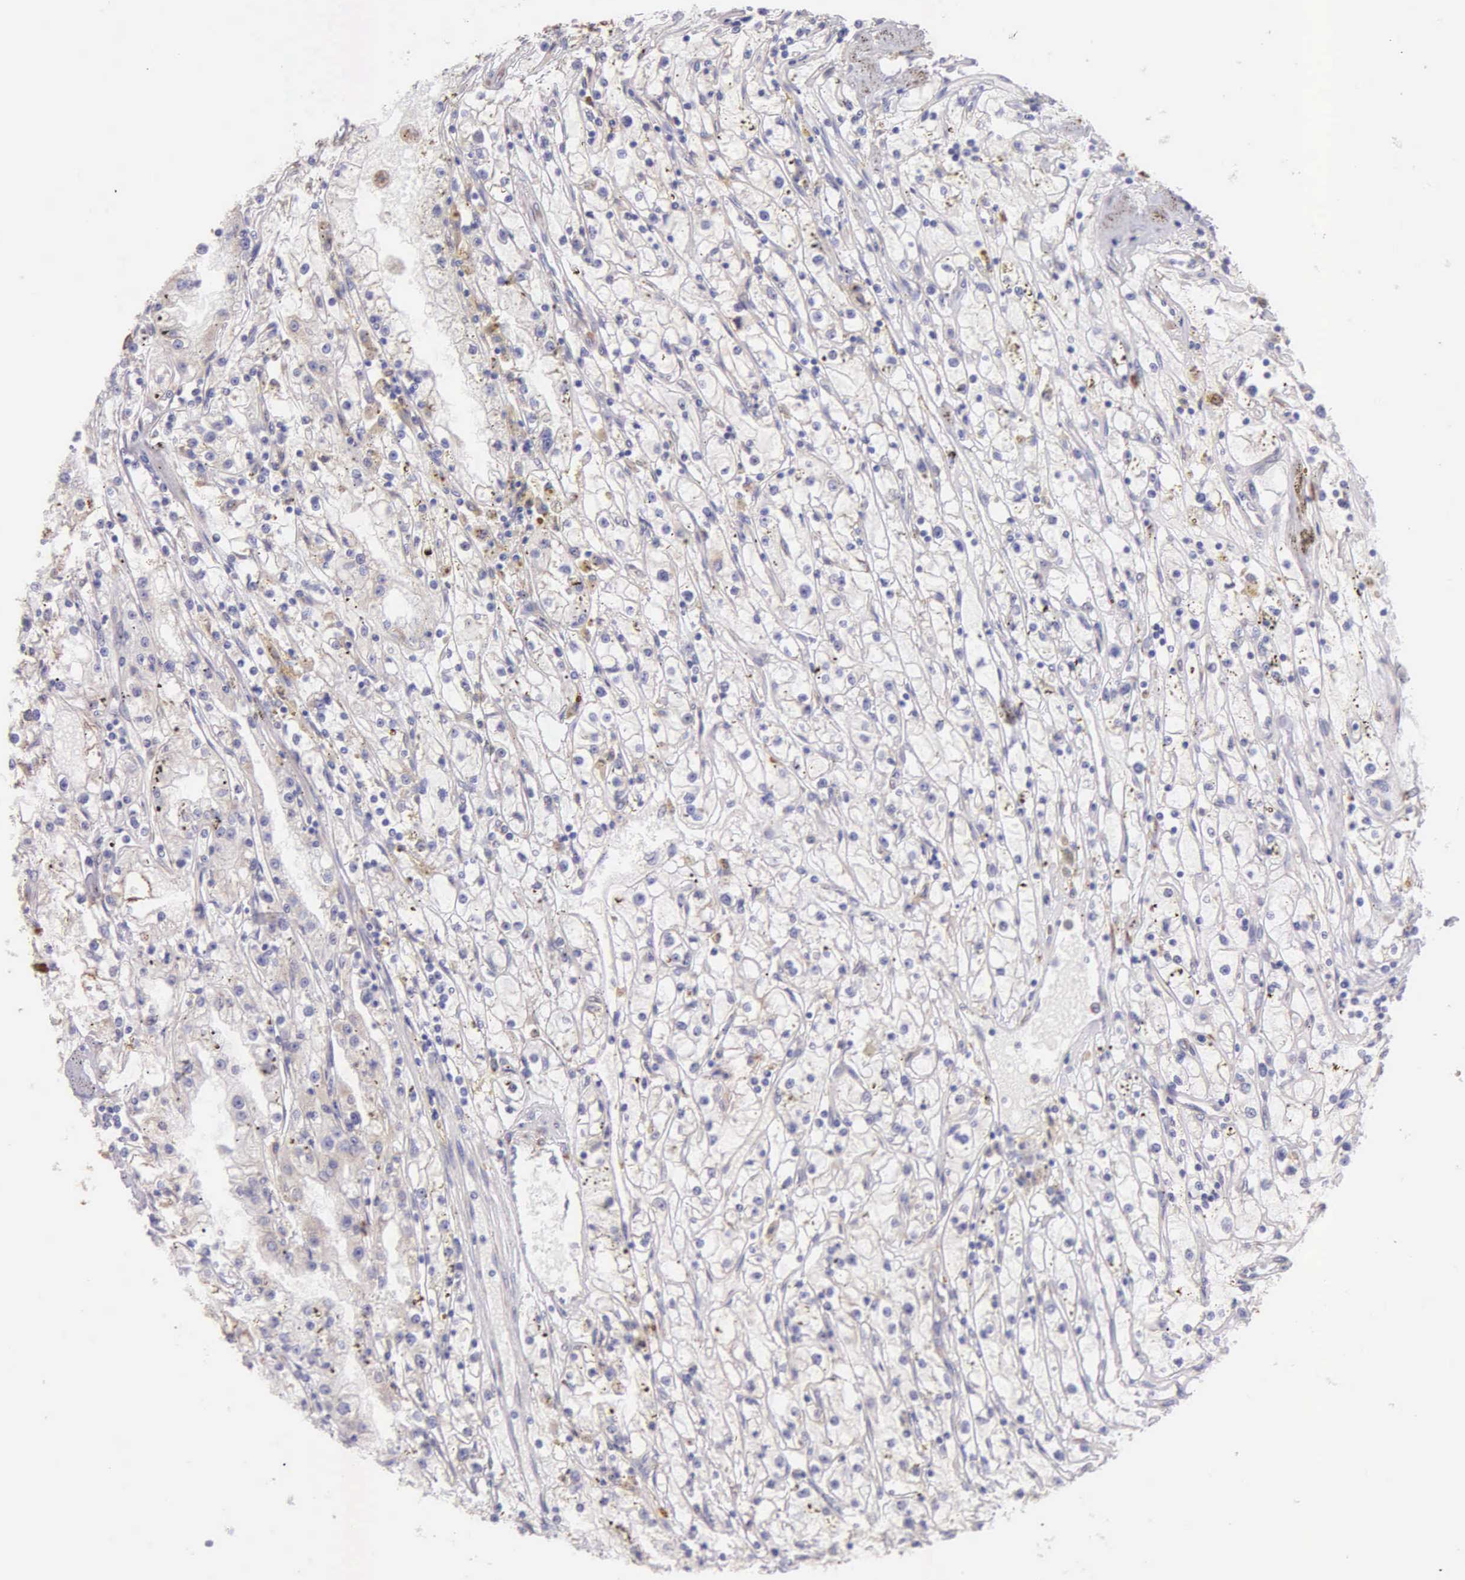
{"staining": {"intensity": "weak", "quantity": "<25%", "location": "cytoplasmic/membranous"}, "tissue": "renal cancer", "cell_type": "Tumor cells", "image_type": "cancer", "snomed": [{"axis": "morphology", "description": "Adenocarcinoma, NOS"}, {"axis": "topography", "description": "Kidney"}], "caption": "Immunohistochemistry (IHC) image of neoplastic tissue: human adenocarcinoma (renal) stained with DAB (3,3'-diaminobenzidine) reveals no significant protein staining in tumor cells. (Stains: DAB immunohistochemistry (IHC) with hematoxylin counter stain, Microscopy: brightfield microscopy at high magnification).", "gene": "CKAP4", "patient": {"sex": "male", "age": 56}}